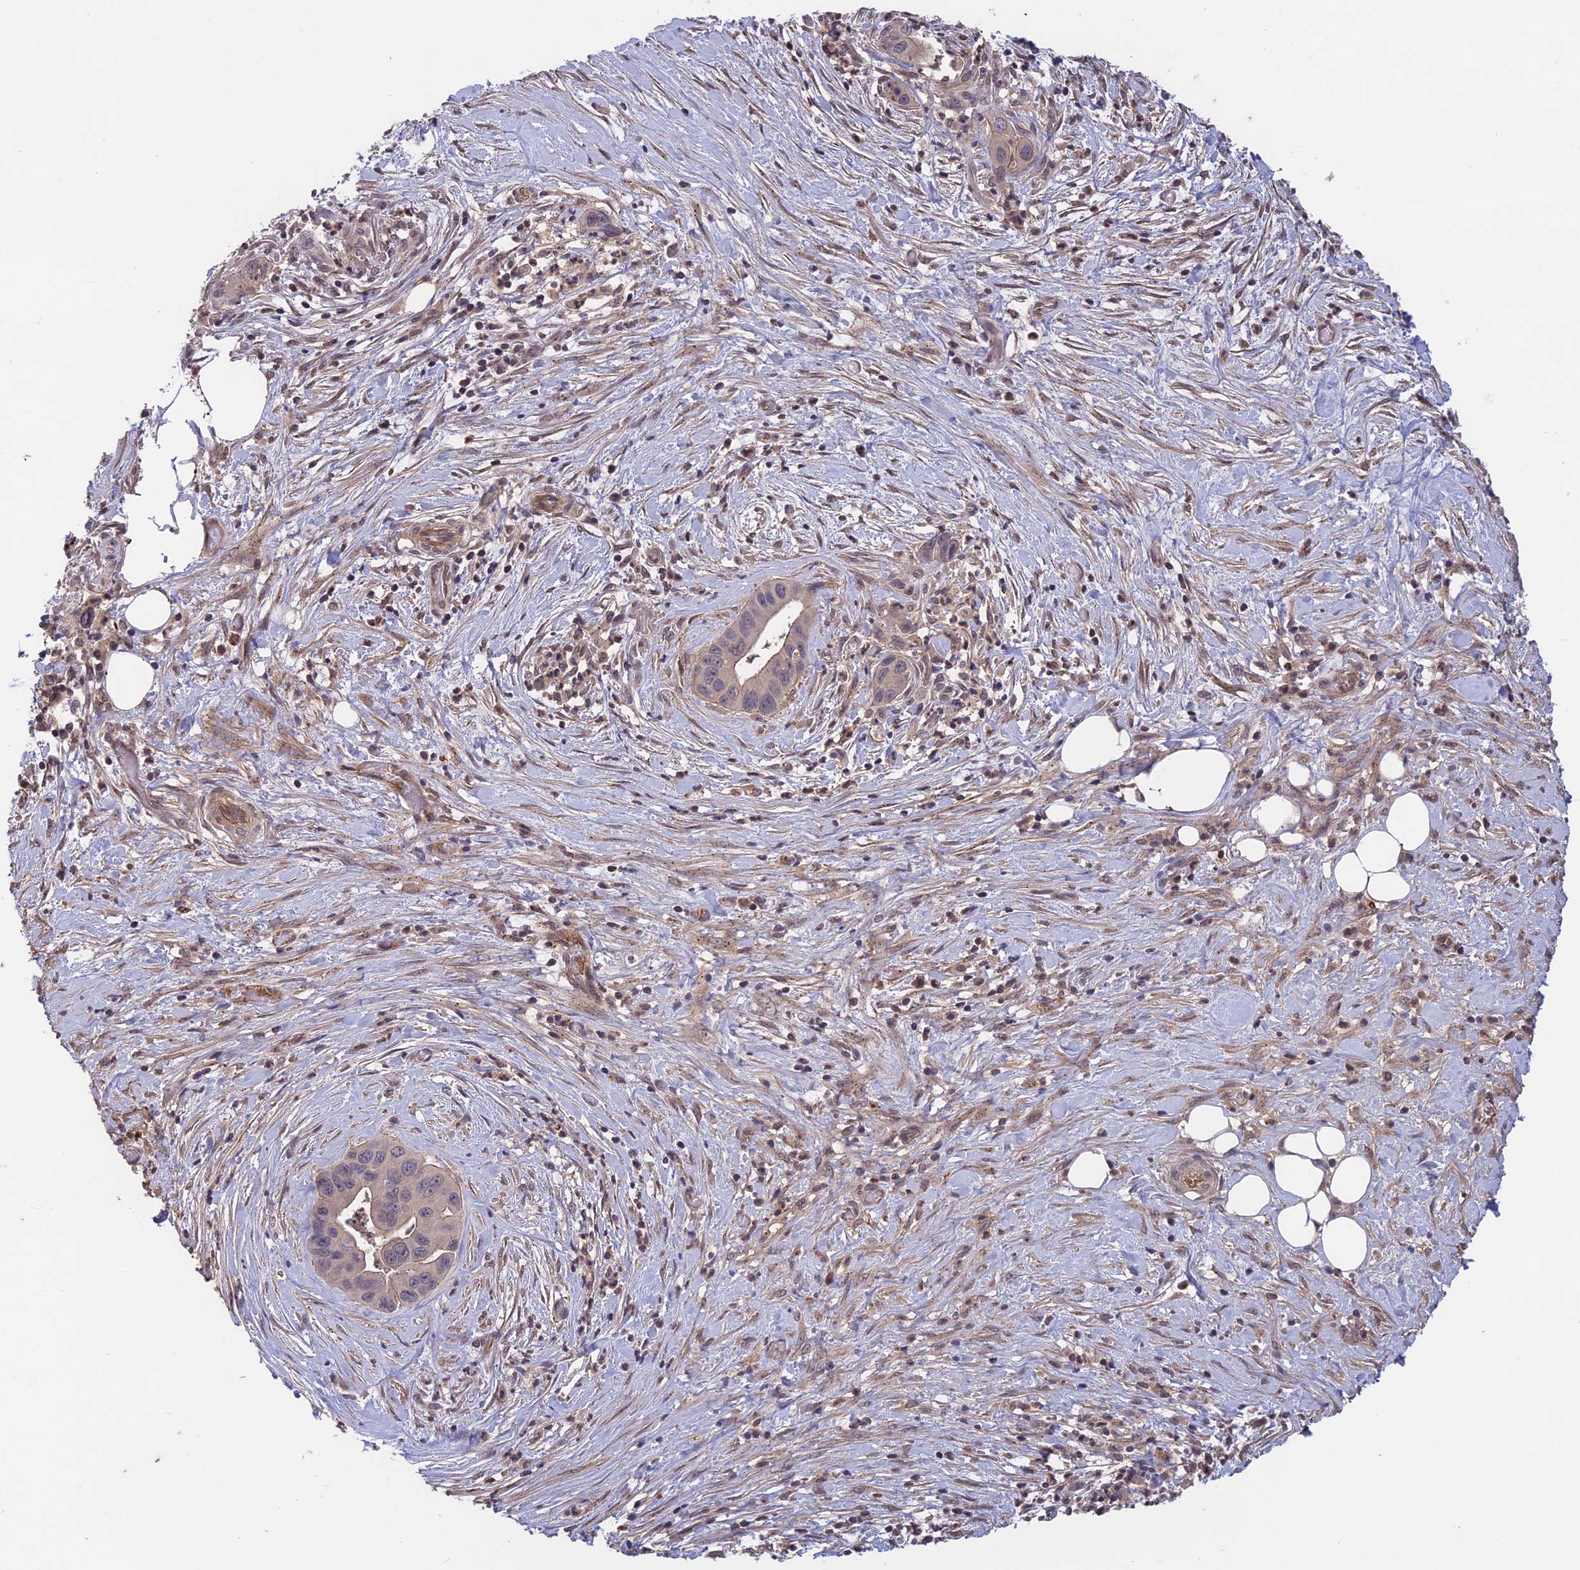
{"staining": {"intensity": "negative", "quantity": "none", "location": "none"}, "tissue": "pancreatic cancer", "cell_type": "Tumor cells", "image_type": "cancer", "snomed": [{"axis": "morphology", "description": "Adenocarcinoma, NOS"}, {"axis": "topography", "description": "Pancreas"}], "caption": "The micrograph reveals no staining of tumor cells in adenocarcinoma (pancreatic). Nuclei are stained in blue.", "gene": "ADO", "patient": {"sex": "male", "age": 73}}